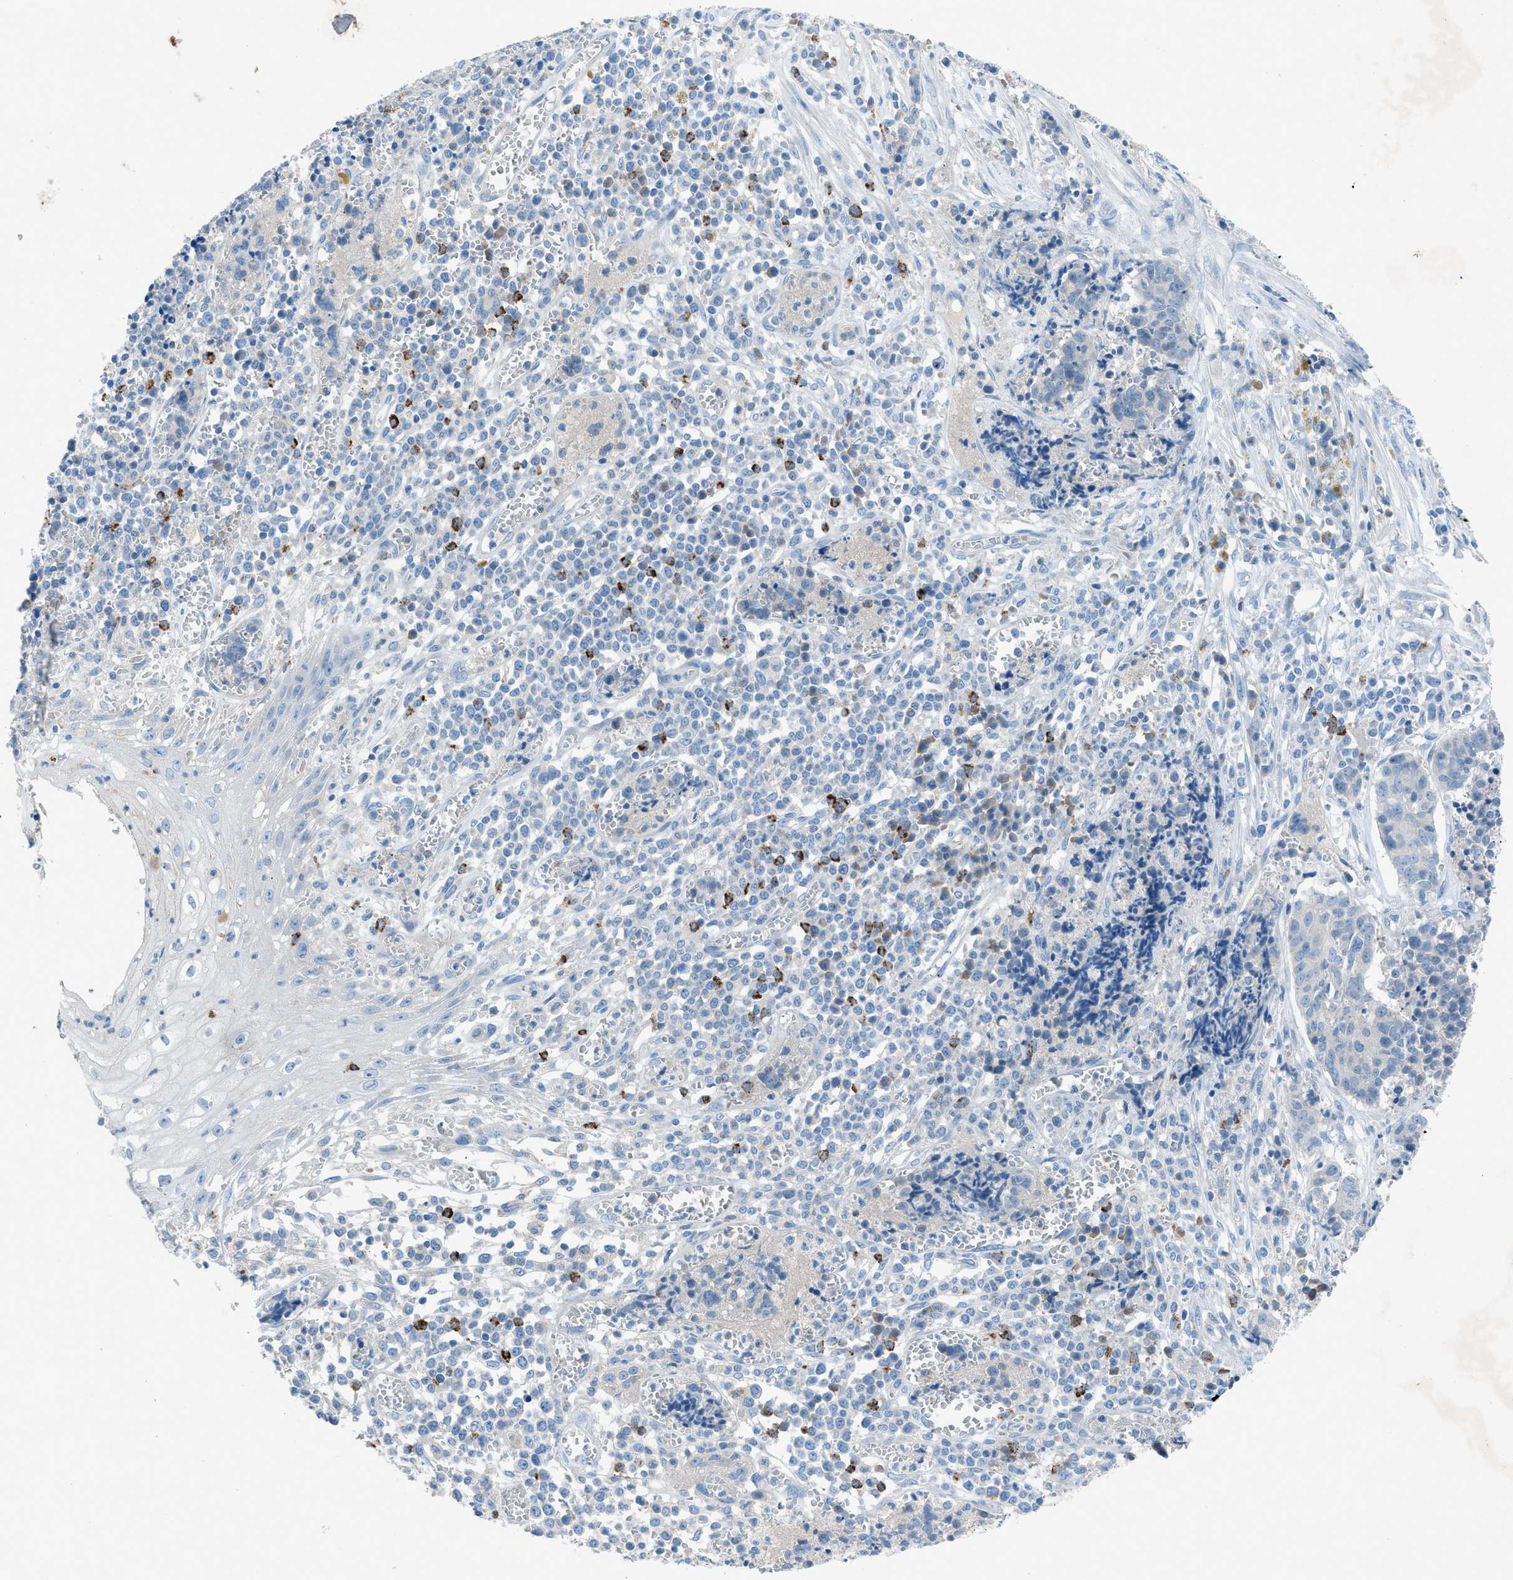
{"staining": {"intensity": "moderate", "quantity": "<25%", "location": "cytoplasmic/membranous"}, "tissue": "cervical cancer", "cell_type": "Tumor cells", "image_type": "cancer", "snomed": [{"axis": "morphology", "description": "Squamous cell carcinoma, NOS"}, {"axis": "topography", "description": "Cervix"}], "caption": "Cervical squamous cell carcinoma stained with immunohistochemistry (IHC) demonstrates moderate cytoplasmic/membranous staining in approximately <25% of tumor cells.", "gene": "C5AR2", "patient": {"sex": "female", "age": 35}}